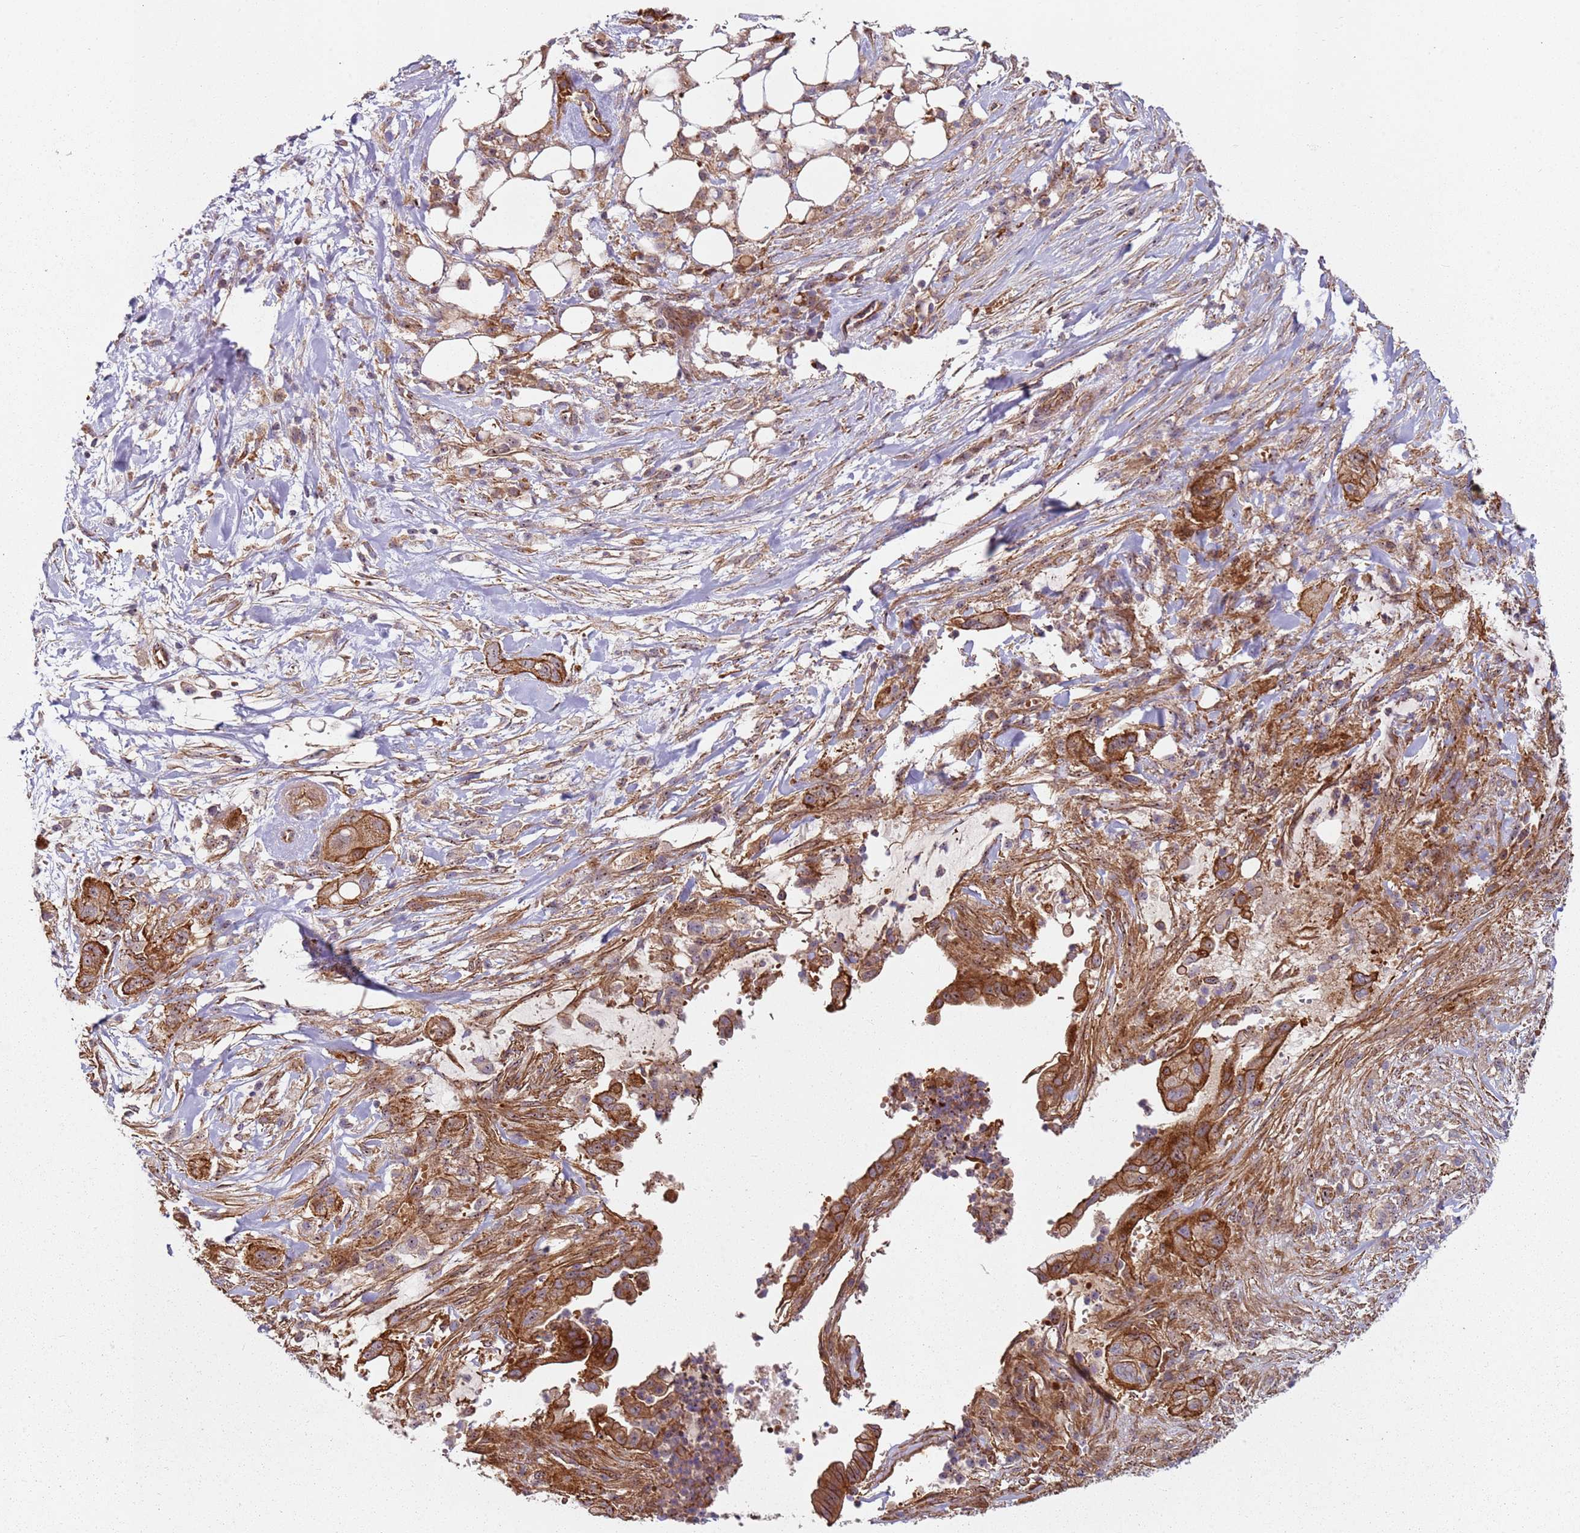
{"staining": {"intensity": "strong", "quantity": ">75%", "location": "cytoplasmic/membranous"}, "tissue": "pancreatic cancer", "cell_type": "Tumor cells", "image_type": "cancer", "snomed": [{"axis": "morphology", "description": "Adenocarcinoma, NOS"}, {"axis": "topography", "description": "Pancreas"}], "caption": "IHC micrograph of neoplastic tissue: pancreatic cancer (adenocarcinoma) stained using immunohistochemistry (IHC) demonstrates high levels of strong protein expression localized specifically in the cytoplasmic/membranous of tumor cells, appearing as a cytoplasmic/membranous brown color.", "gene": "C2CD4B", "patient": {"sex": "male", "age": 44}}